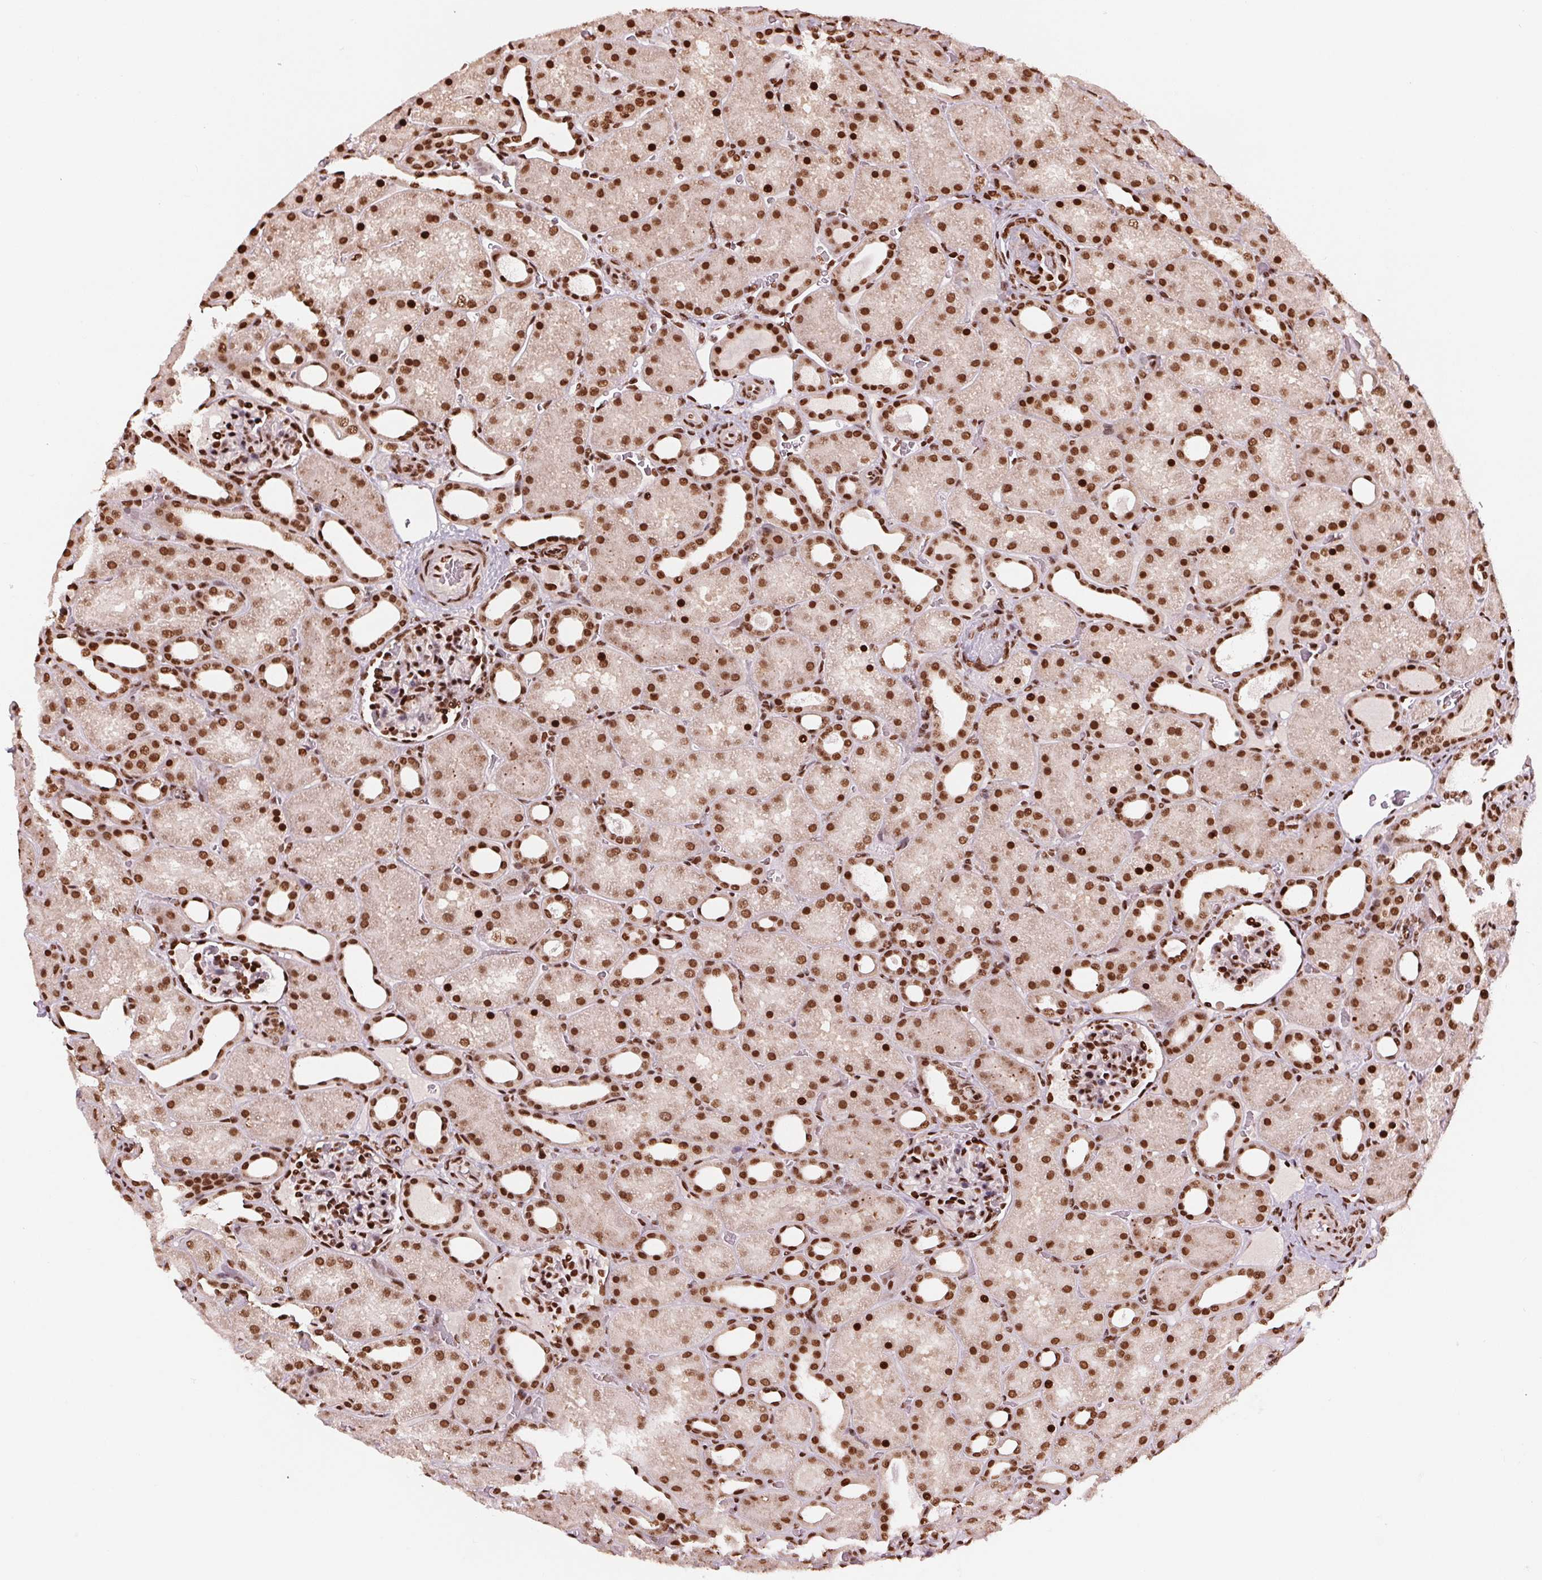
{"staining": {"intensity": "strong", "quantity": ">75%", "location": "nuclear"}, "tissue": "kidney", "cell_type": "Cells in glomeruli", "image_type": "normal", "snomed": [{"axis": "morphology", "description": "Normal tissue, NOS"}, {"axis": "topography", "description": "Kidney"}], "caption": "Kidney was stained to show a protein in brown. There is high levels of strong nuclear positivity in approximately >75% of cells in glomeruli. The staining is performed using DAB brown chromogen to label protein expression. The nuclei are counter-stained blue using hematoxylin.", "gene": "TTLL9", "patient": {"sex": "male", "age": 2}}